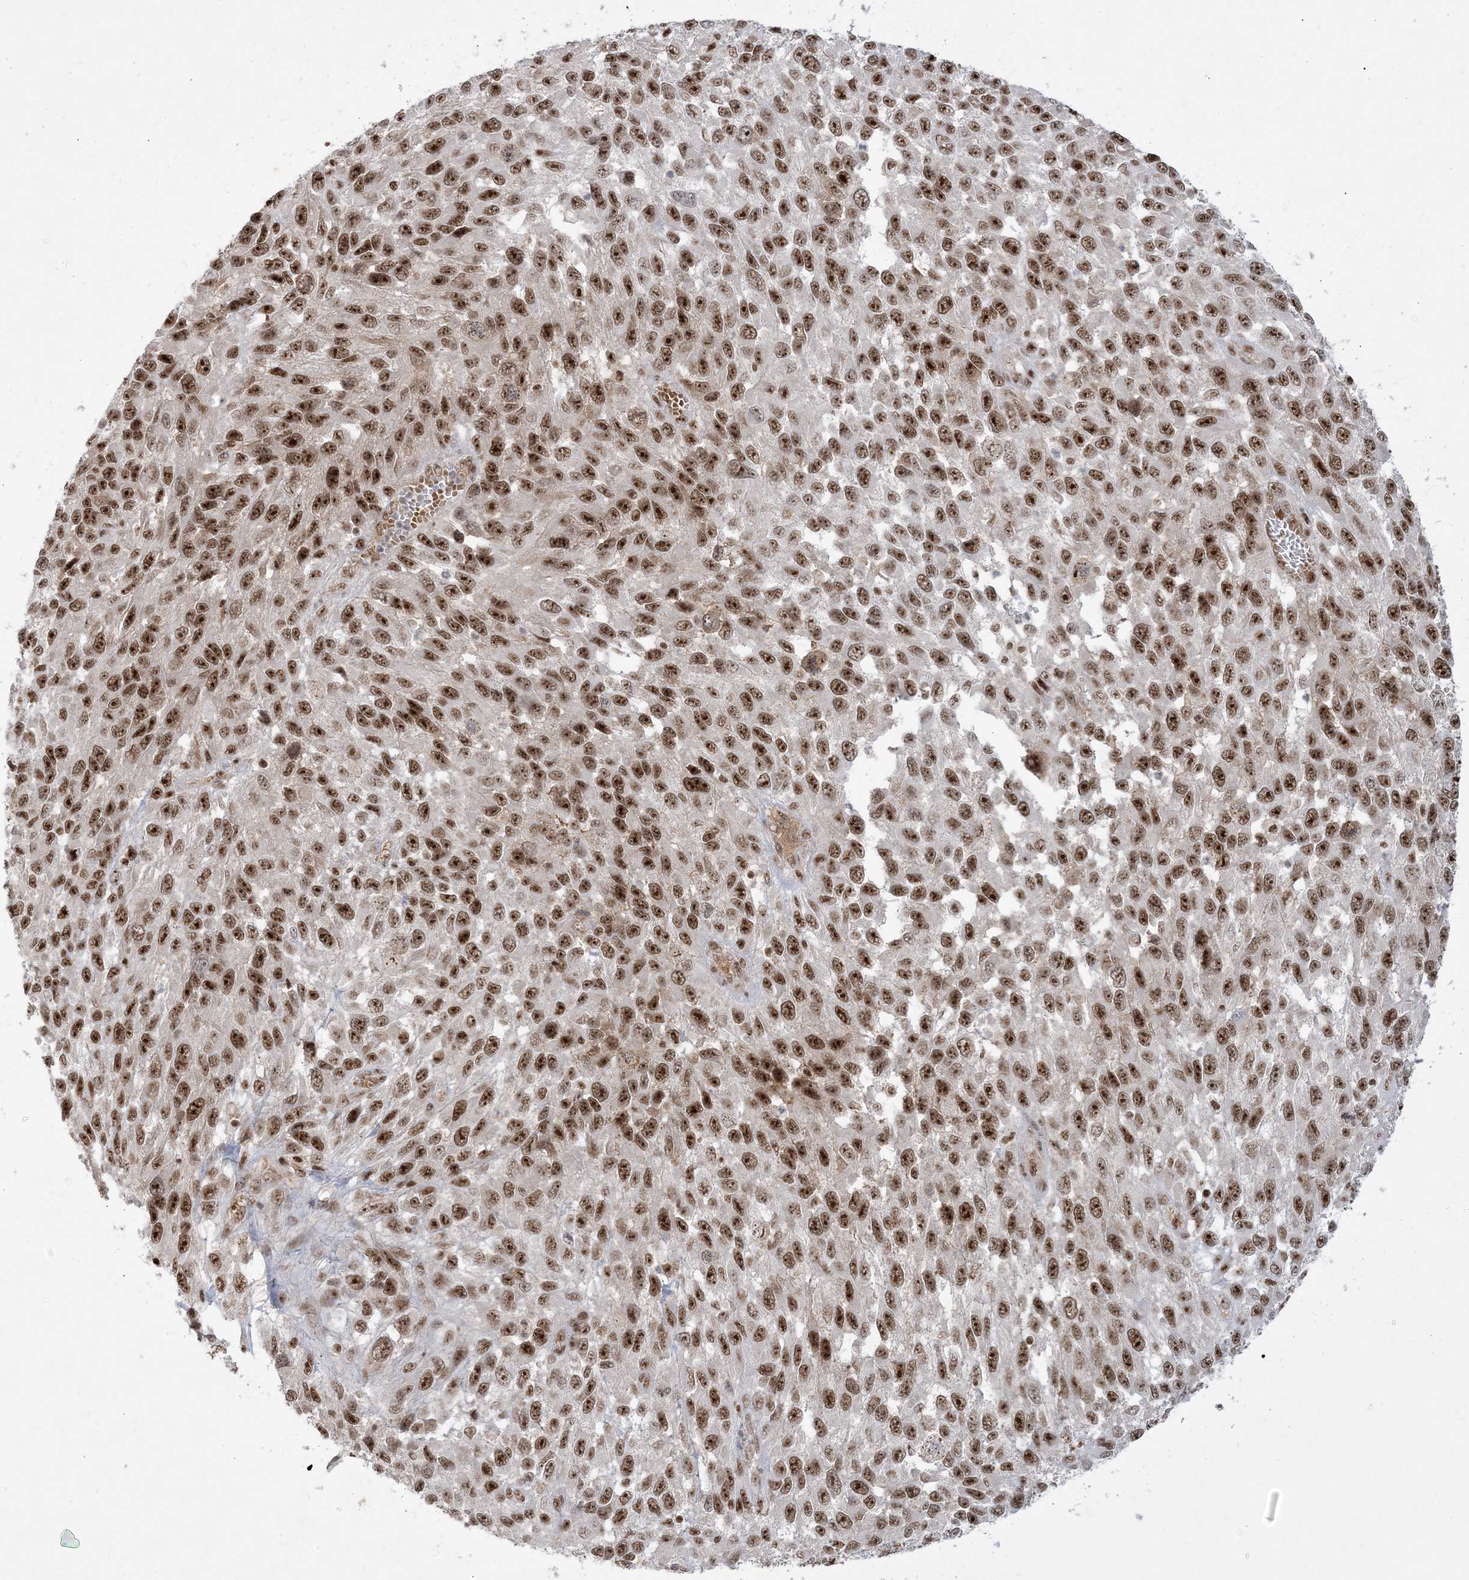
{"staining": {"intensity": "strong", "quantity": ">75%", "location": "nuclear"}, "tissue": "melanoma", "cell_type": "Tumor cells", "image_type": "cancer", "snomed": [{"axis": "morphology", "description": "Malignant melanoma, NOS"}, {"axis": "topography", "description": "Skin"}], "caption": "Immunohistochemical staining of melanoma demonstrates high levels of strong nuclear staining in about >75% of tumor cells.", "gene": "PPIL2", "patient": {"sex": "female", "age": 96}}